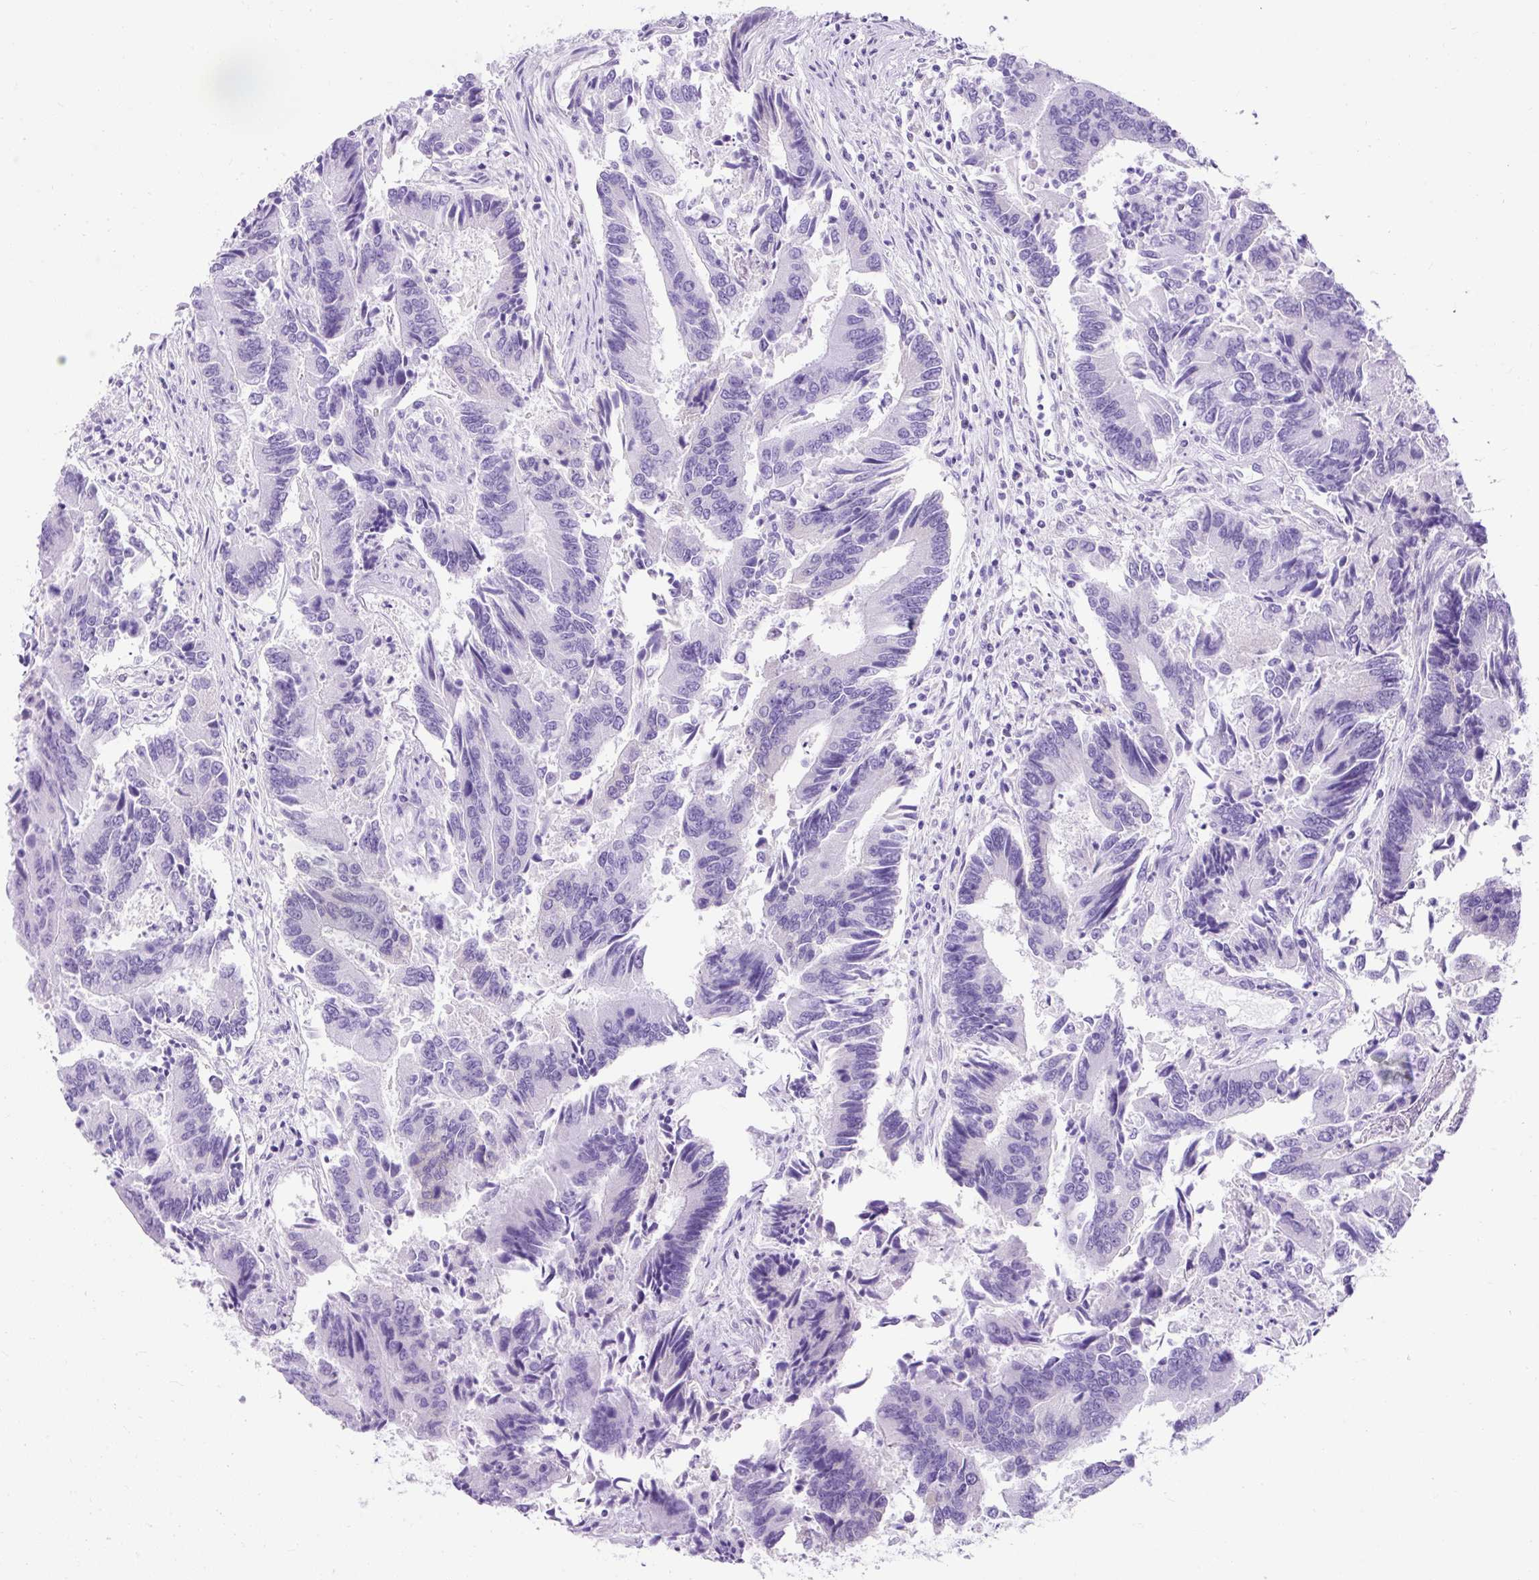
{"staining": {"intensity": "negative", "quantity": "none", "location": "none"}, "tissue": "colorectal cancer", "cell_type": "Tumor cells", "image_type": "cancer", "snomed": [{"axis": "morphology", "description": "Adenocarcinoma, NOS"}, {"axis": "topography", "description": "Colon"}], "caption": "Human colorectal cancer stained for a protein using immunohistochemistry (IHC) demonstrates no positivity in tumor cells.", "gene": "KRT12", "patient": {"sex": "female", "age": 67}}